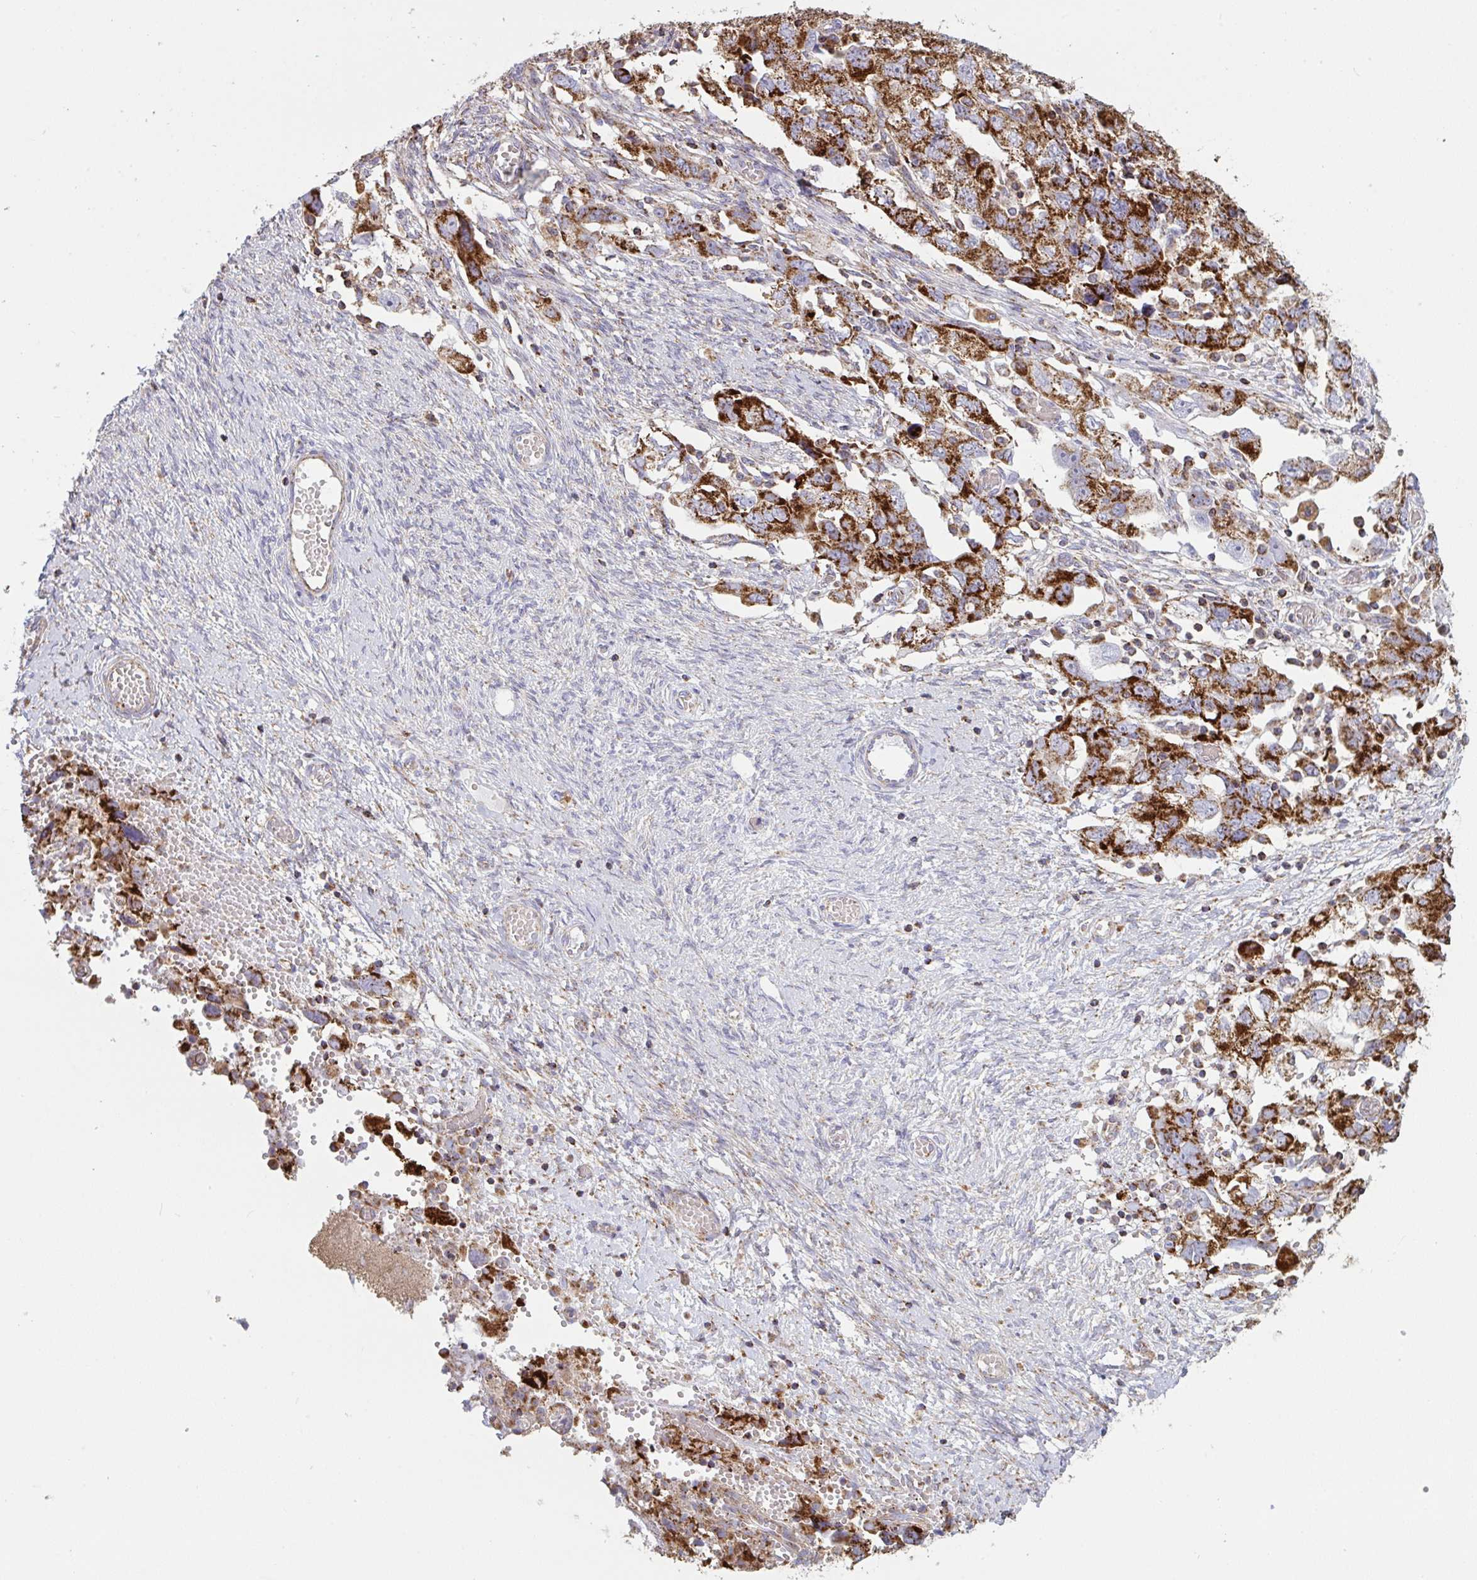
{"staining": {"intensity": "strong", "quantity": ">75%", "location": "cytoplasmic/membranous"}, "tissue": "ovarian cancer", "cell_type": "Tumor cells", "image_type": "cancer", "snomed": [{"axis": "morphology", "description": "Carcinoma, NOS"}, {"axis": "morphology", "description": "Cystadenocarcinoma, serous, NOS"}, {"axis": "topography", "description": "Ovary"}], "caption": "Protein staining displays strong cytoplasmic/membranous positivity in about >75% of tumor cells in ovarian serous cystadenocarcinoma.", "gene": "MICOS10", "patient": {"sex": "female", "age": 69}}